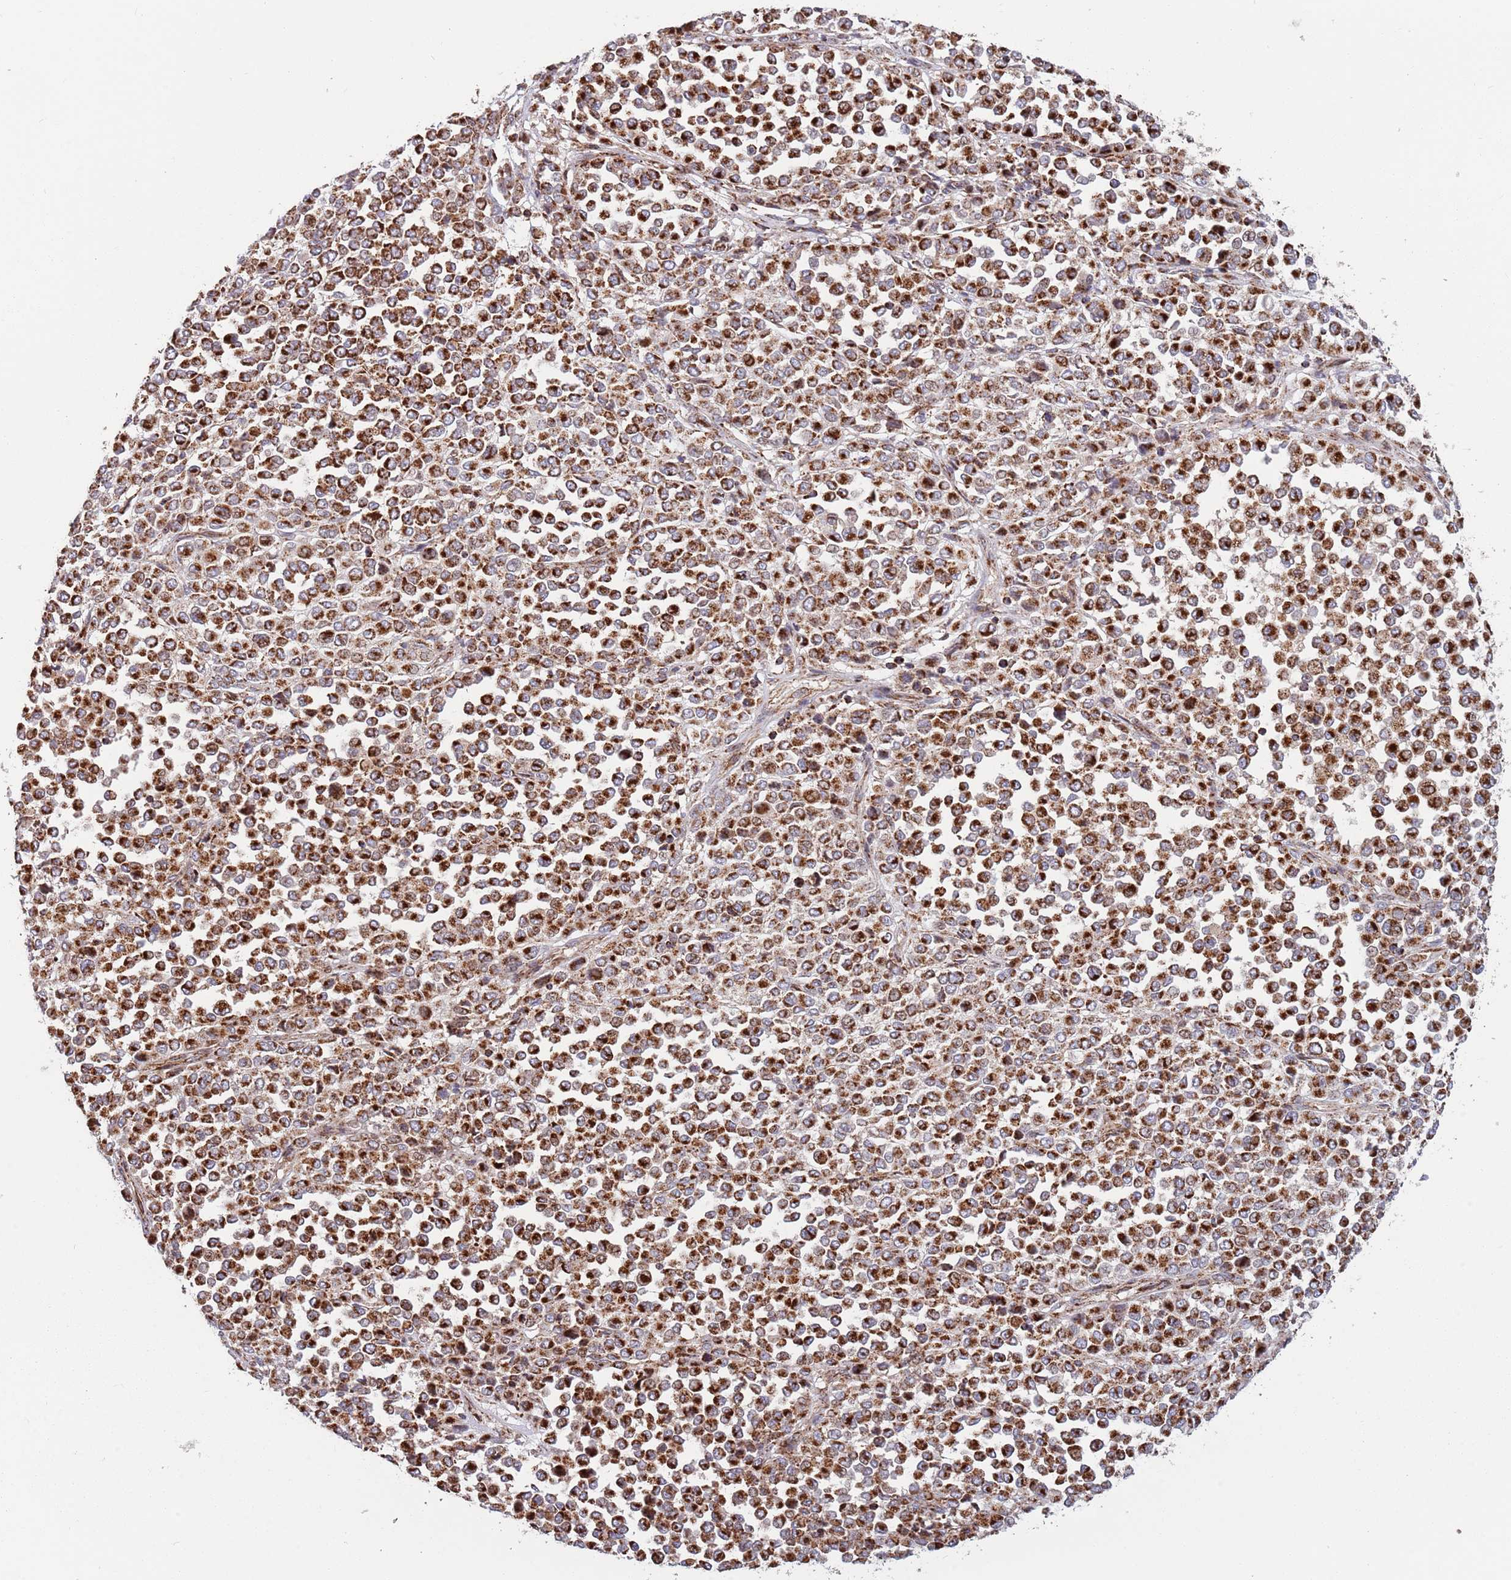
{"staining": {"intensity": "strong", "quantity": ">75%", "location": "cytoplasmic/membranous"}, "tissue": "melanoma", "cell_type": "Tumor cells", "image_type": "cancer", "snomed": [{"axis": "morphology", "description": "Malignant melanoma, Metastatic site"}, {"axis": "topography", "description": "Pancreas"}], "caption": "This is a photomicrograph of IHC staining of melanoma, which shows strong staining in the cytoplasmic/membranous of tumor cells.", "gene": "ATP5PD", "patient": {"sex": "female", "age": 30}}